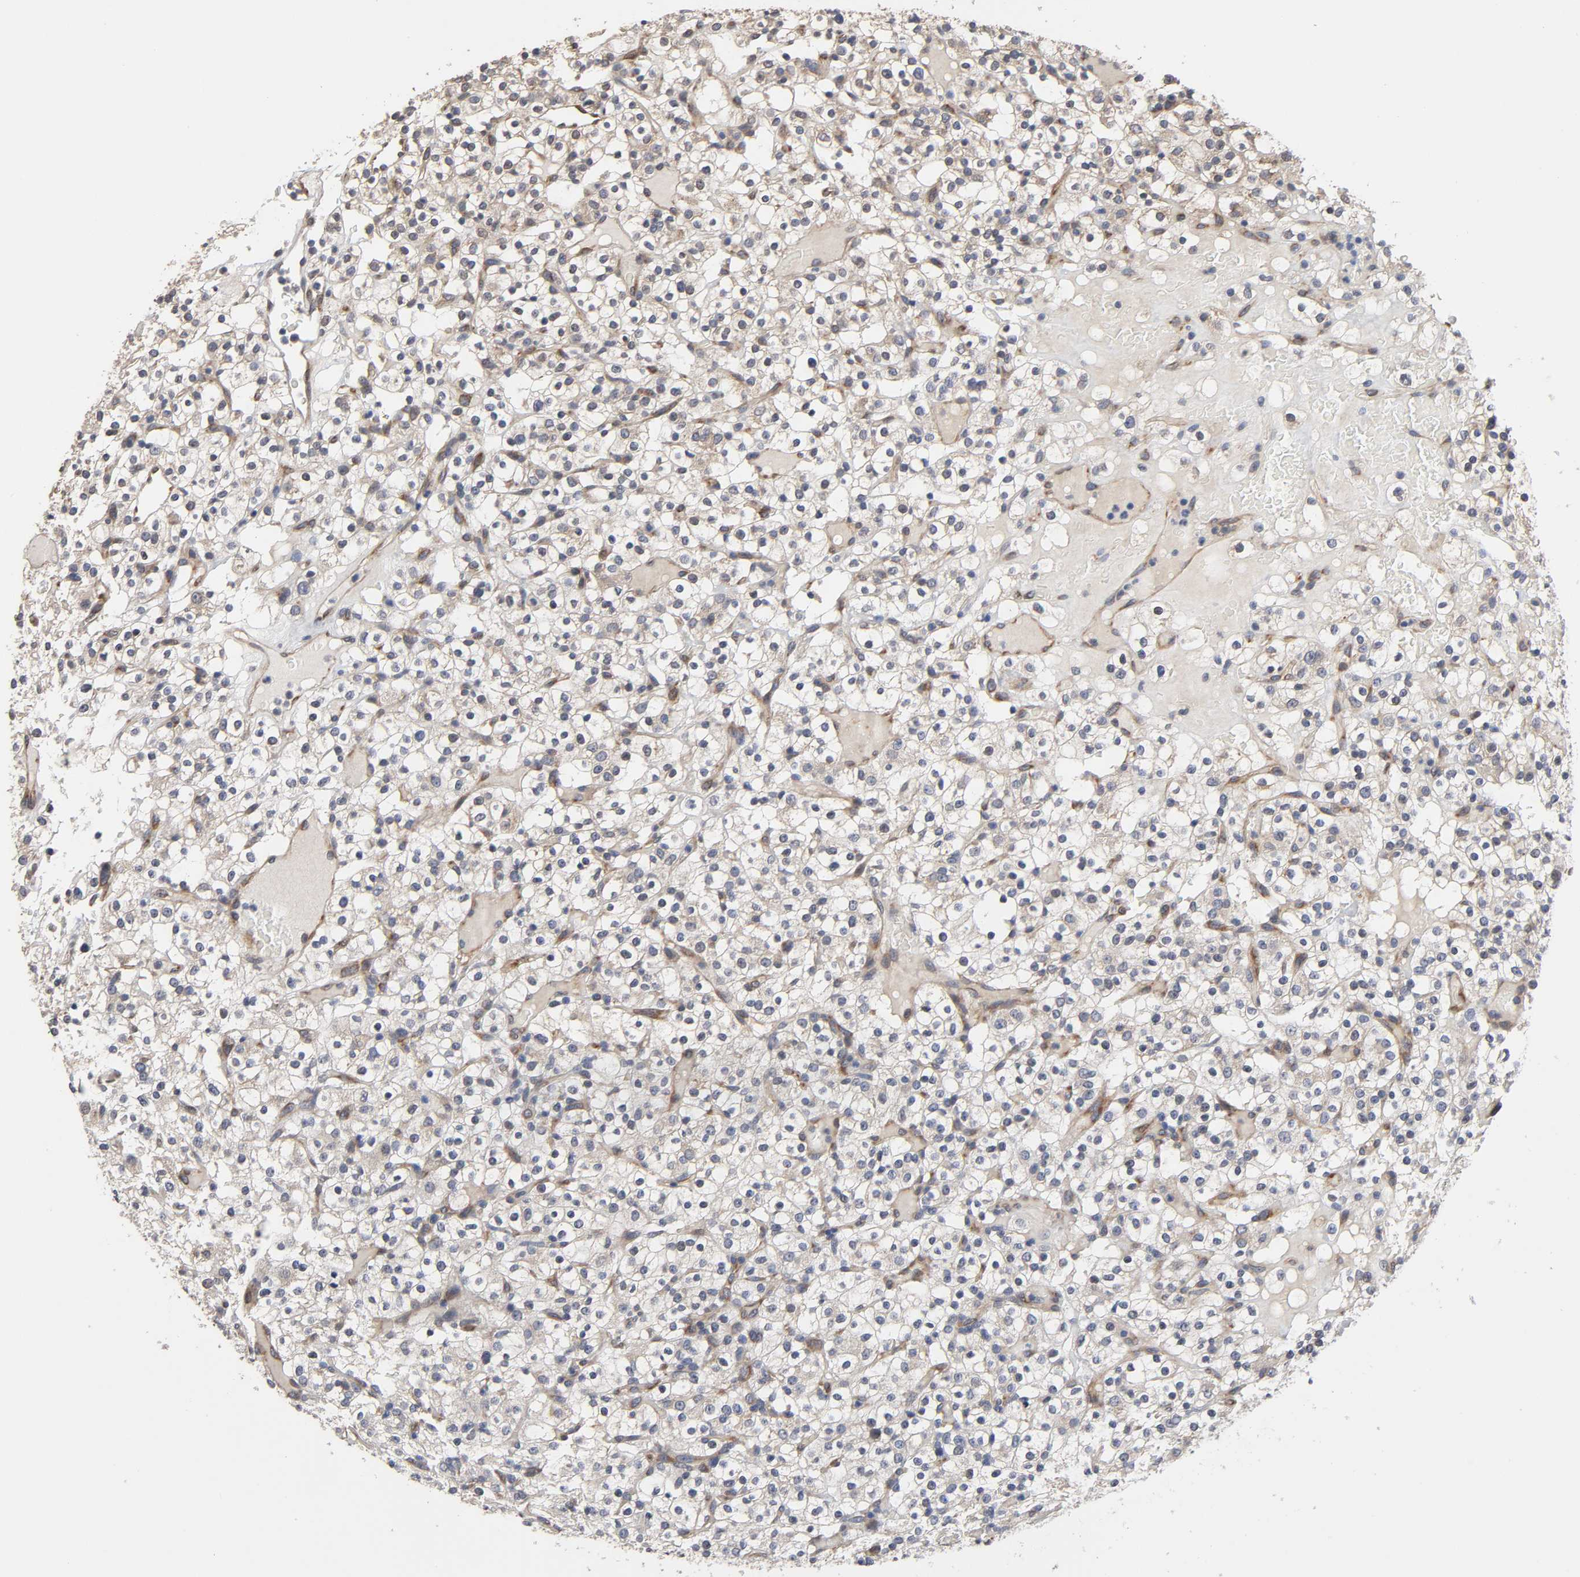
{"staining": {"intensity": "negative", "quantity": "none", "location": "none"}, "tissue": "renal cancer", "cell_type": "Tumor cells", "image_type": "cancer", "snomed": [{"axis": "morphology", "description": "Normal tissue, NOS"}, {"axis": "morphology", "description": "Adenocarcinoma, NOS"}, {"axis": "topography", "description": "Kidney"}], "caption": "Tumor cells show no significant positivity in adenocarcinoma (renal).", "gene": "HDLBP", "patient": {"sex": "female", "age": 72}}